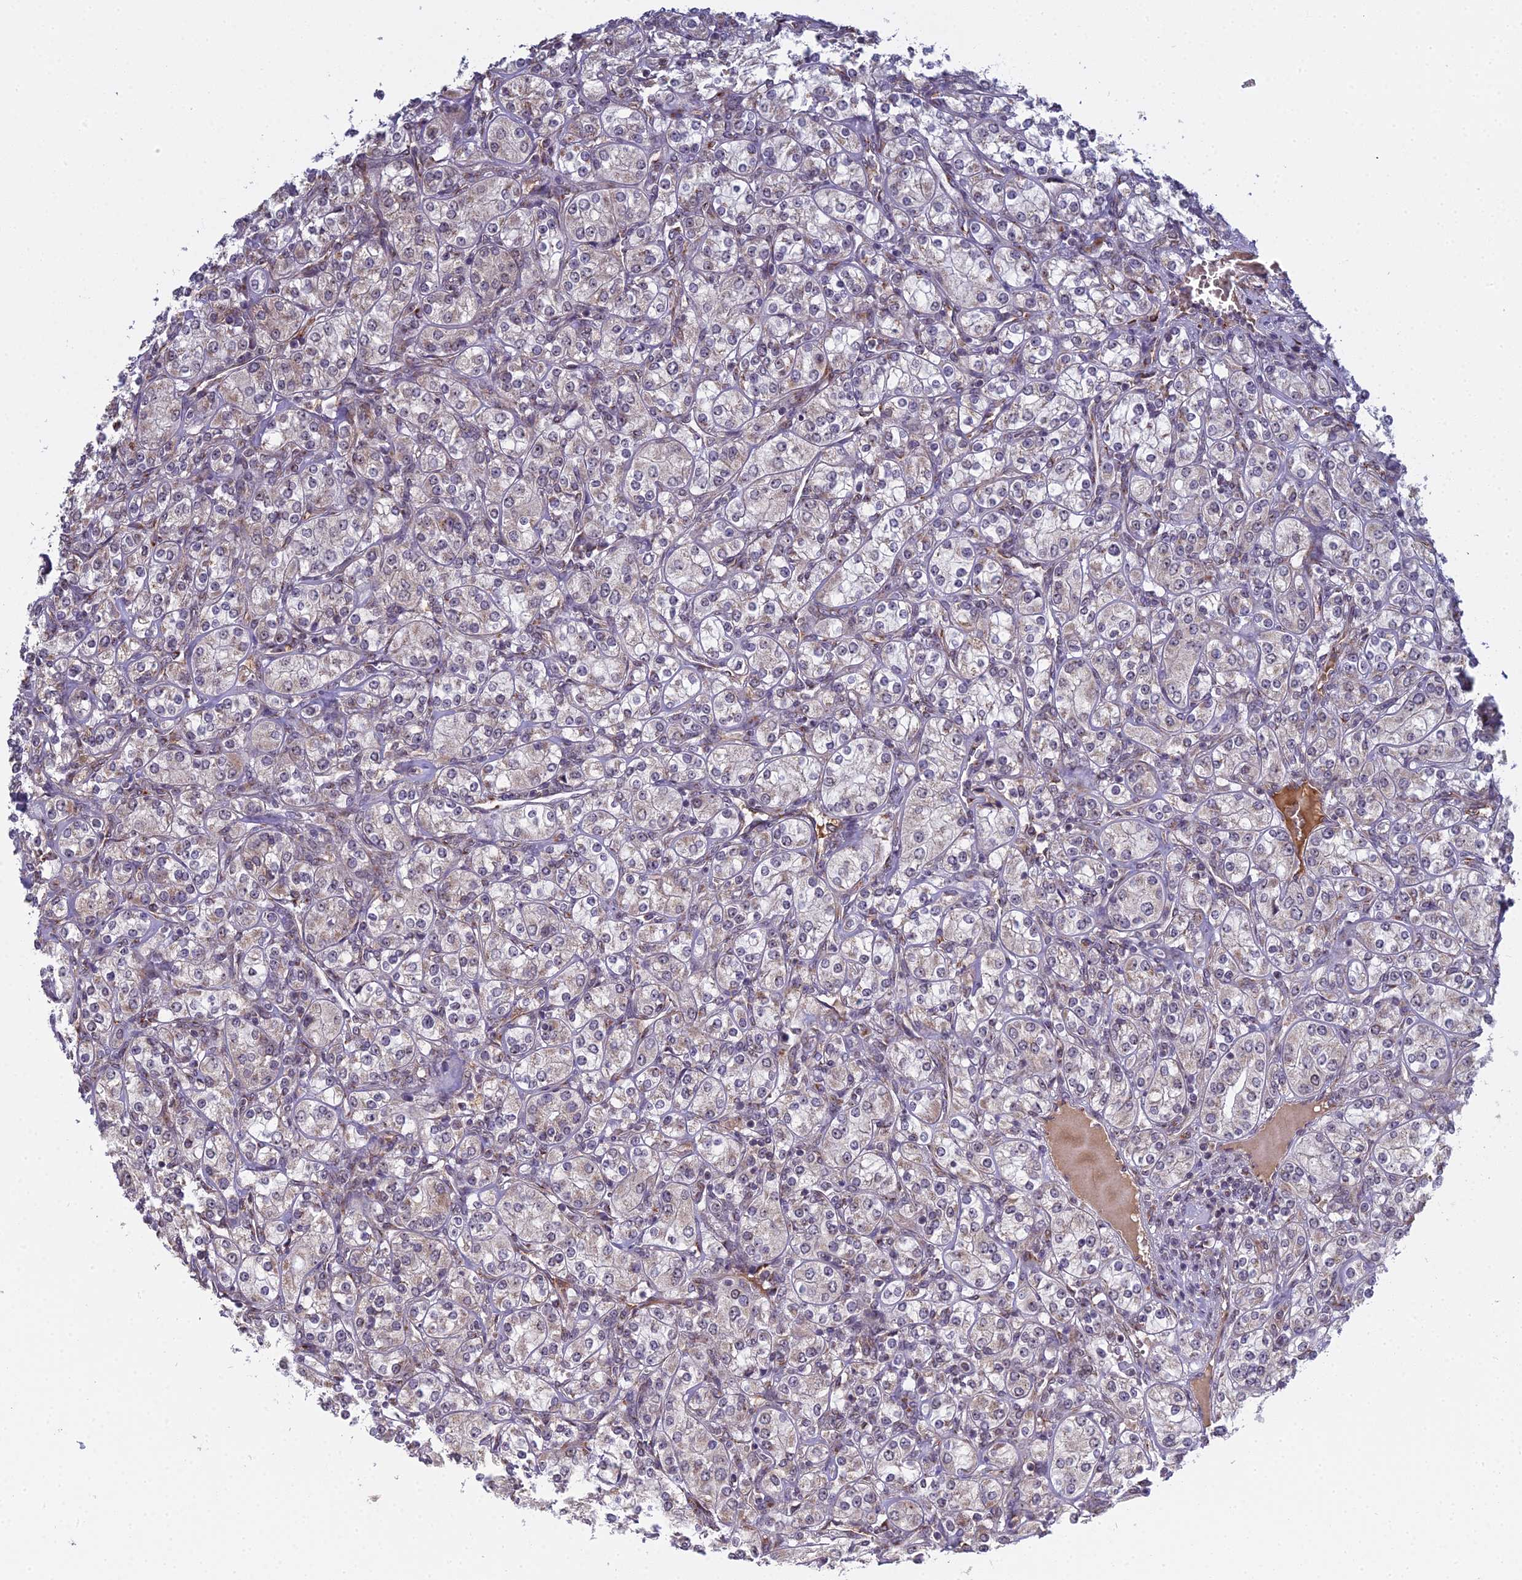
{"staining": {"intensity": "weak", "quantity": "<25%", "location": "nuclear"}, "tissue": "renal cancer", "cell_type": "Tumor cells", "image_type": "cancer", "snomed": [{"axis": "morphology", "description": "Adenocarcinoma, NOS"}, {"axis": "topography", "description": "Kidney"}], "caption": "Image shows no protein expression in tumor cells of renal adenocarcinoma tissue.", "gene": "MEOX1", "patient": {"sex": "male", "age": 77}}